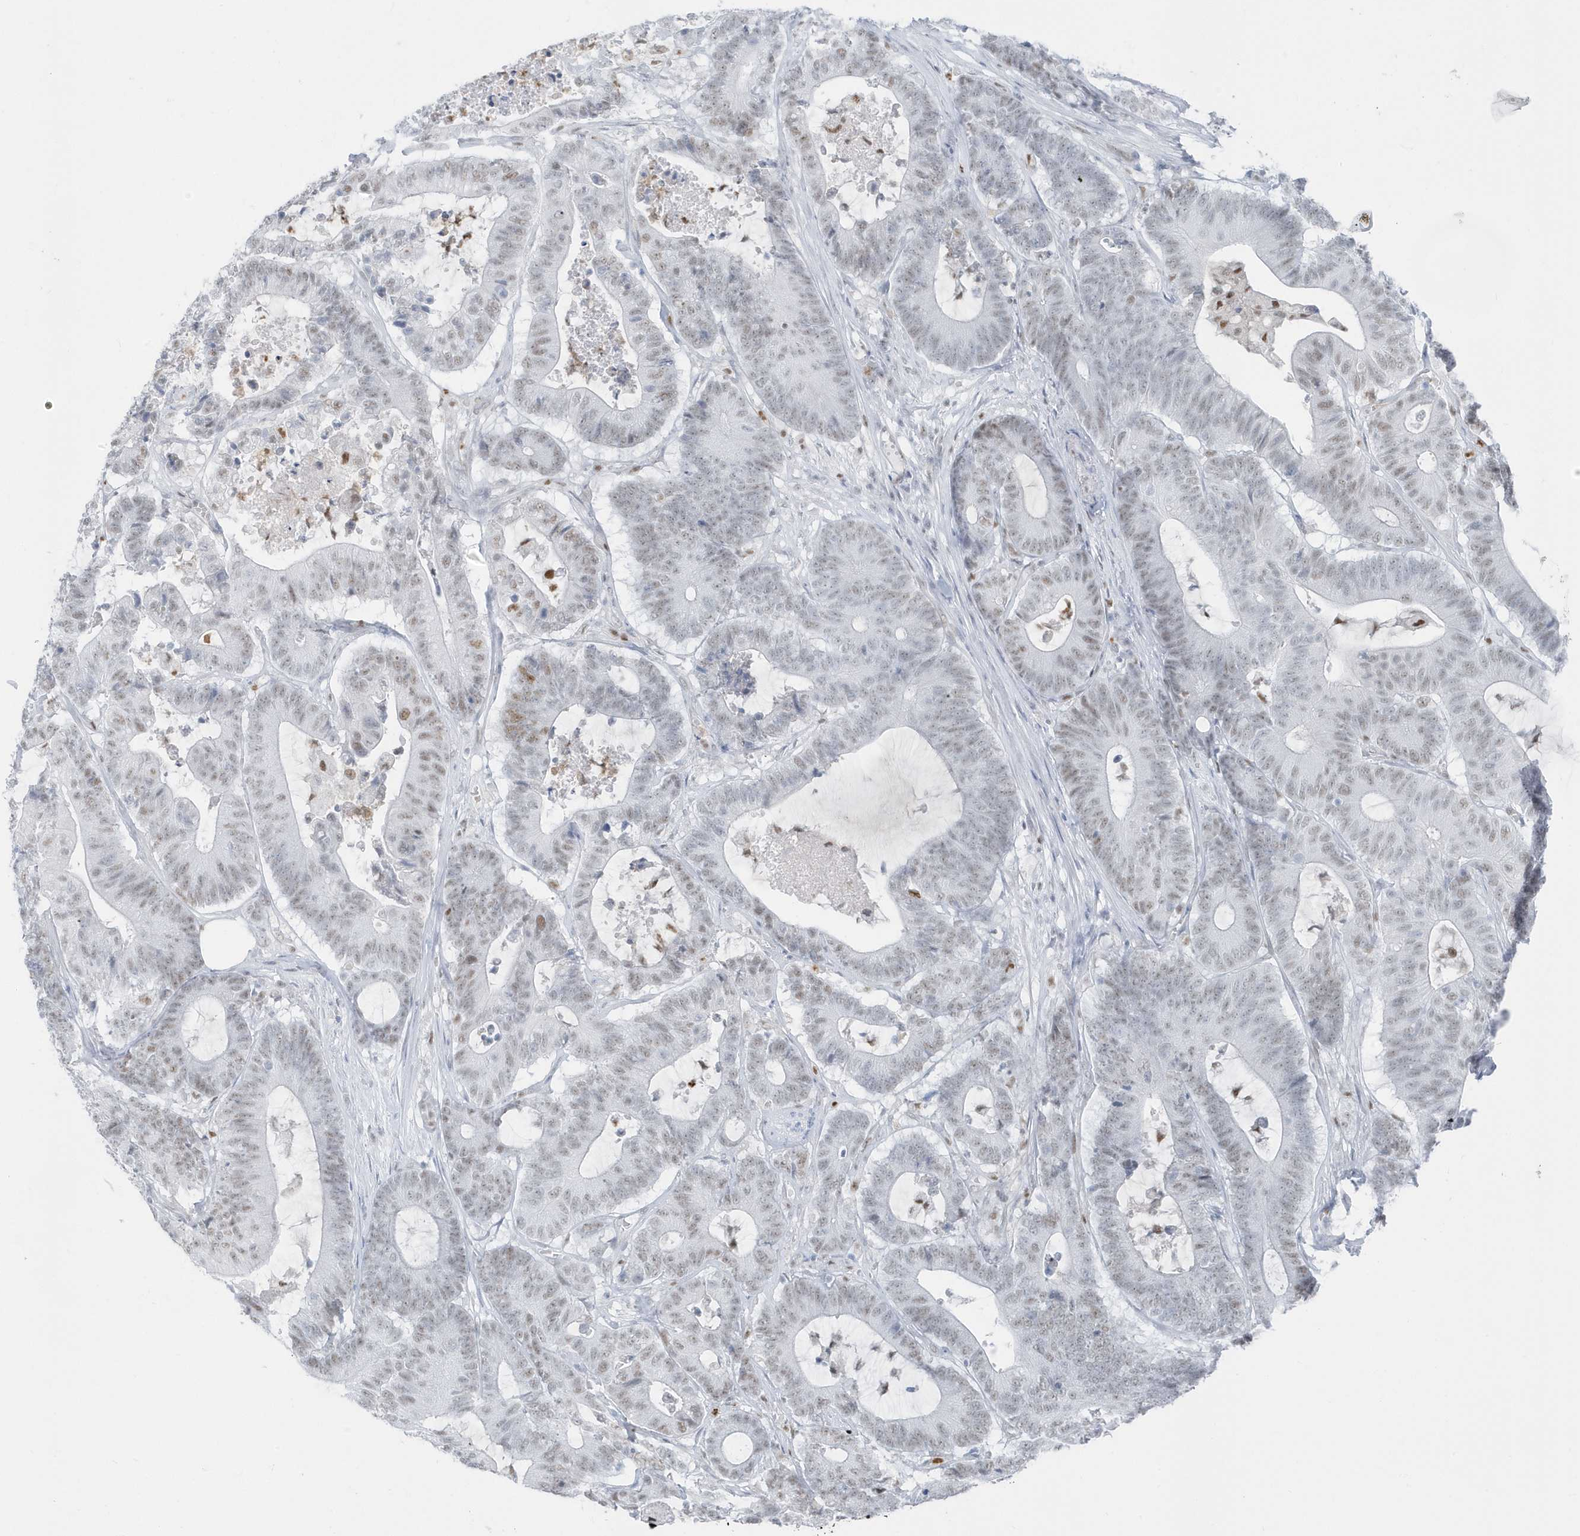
{"staining": {"intensity": "weak", "quantity": "<25%", "location": "nuclear"}, "tissue": "colorectal cancer", "cell_type": "Tumor cells", "image_type": "cancer", "snomed": [{"axis": "morphology", "description": "Adenocarcinoma, NOS"}, {"axis": "topography", "description": "Colon"}], "caption": "Colorectal adenocarcinoma was stained to show a protein in brown. There is no significant positivity in tumor cells.", "gene": "SMIM34", "patient": {"sex": "female", "age": 84}}